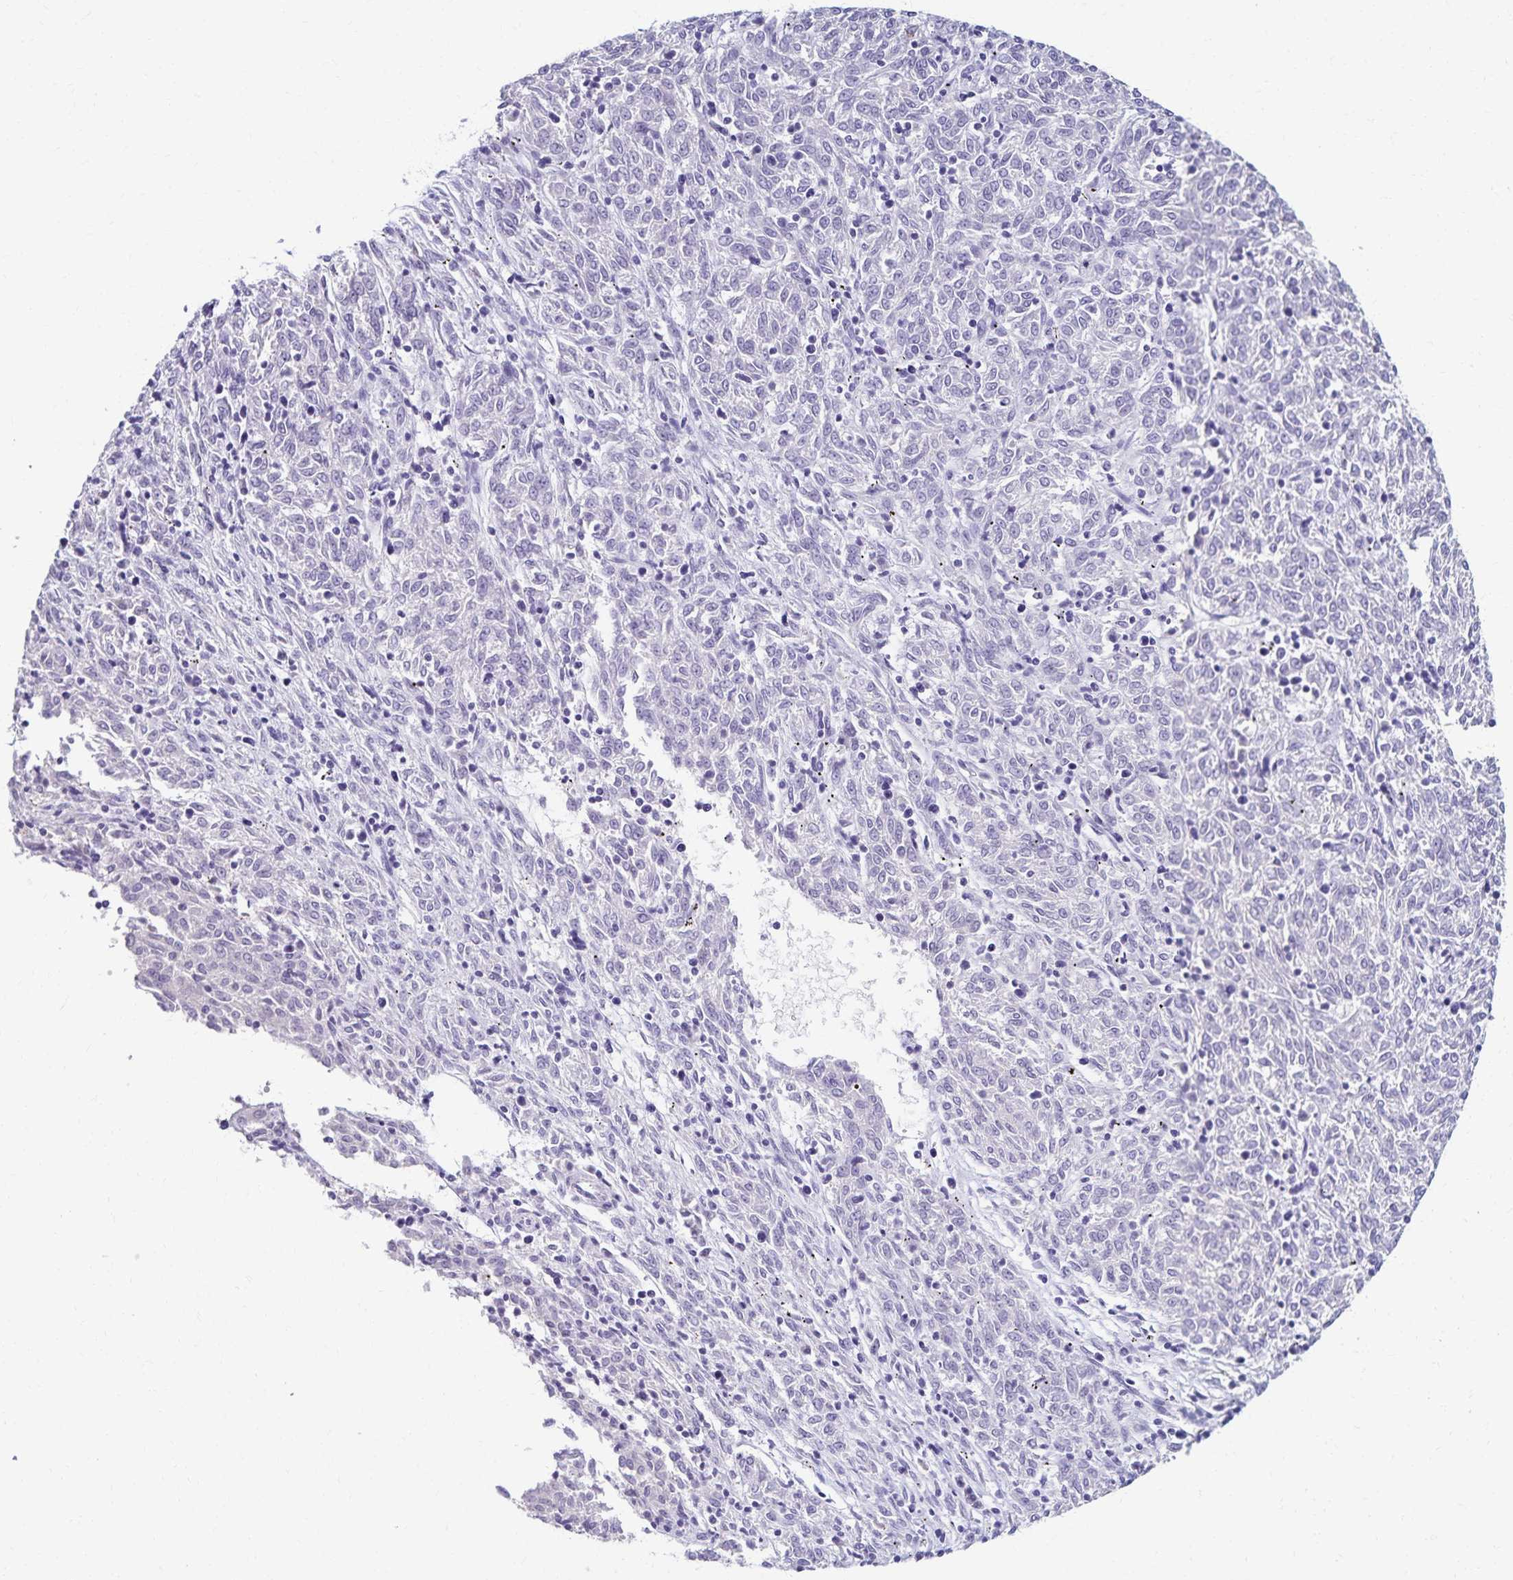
{"staining": {"intensity": "negative", "quantity": "none", "location": "none"}, "tissue": "melanoma", "cell_type": "Tumor cells", "image_type": "cancer", "snomed": [{"axis": "morphology", "description": "Malignant melanoma, NOS"}, {"axis": "topography", "description": "Skin"}], "caption": "High magnification brightfield microscopy of malignant melanoma stained with DAB (3,3'-diaminobenzidine) (brown) and counterstained with hematoxylin (blue): tumor cells show no significant staining.", "gene": "C2orf50", "patient": {"sex": "female", "age": 72}}